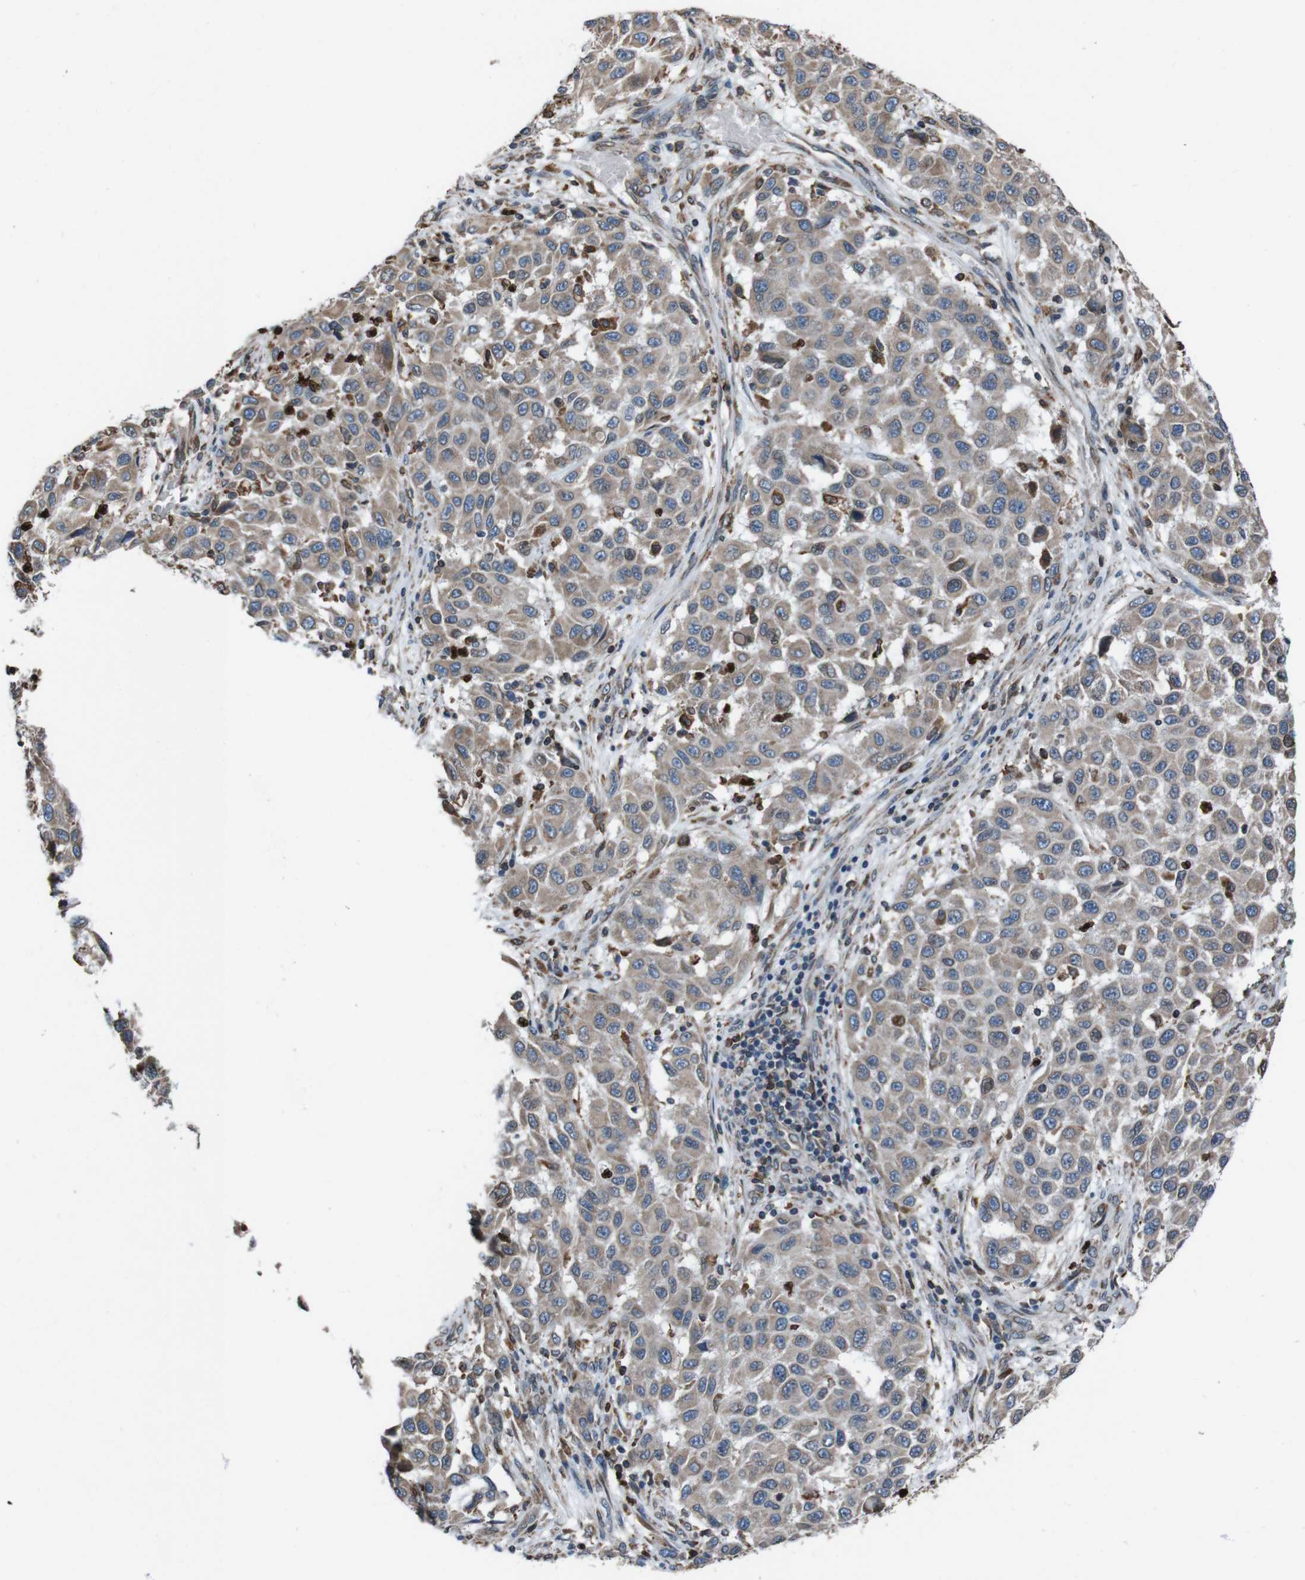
{"staining": {"intensity": "weak", "quantity": ">75%", "location": "cytoplasmic/membranous"}, "tissue": "melanoma", "cell_type": "Tumor cells", "image_type": "cancer", "snomed": [{"axis": "morphology", "description": "Malignant melanoma, Metastatic site"}, {"axis": "topography", "description": "Lymph node"}], "caption": "The image displays immunohistochemical staining of melanoma. There is weak cytoplasmic/membranous expression is identified in about >75% of tumor cells.", "gene": "APMAP", "patient": {"sex": "male", "age": 61}}